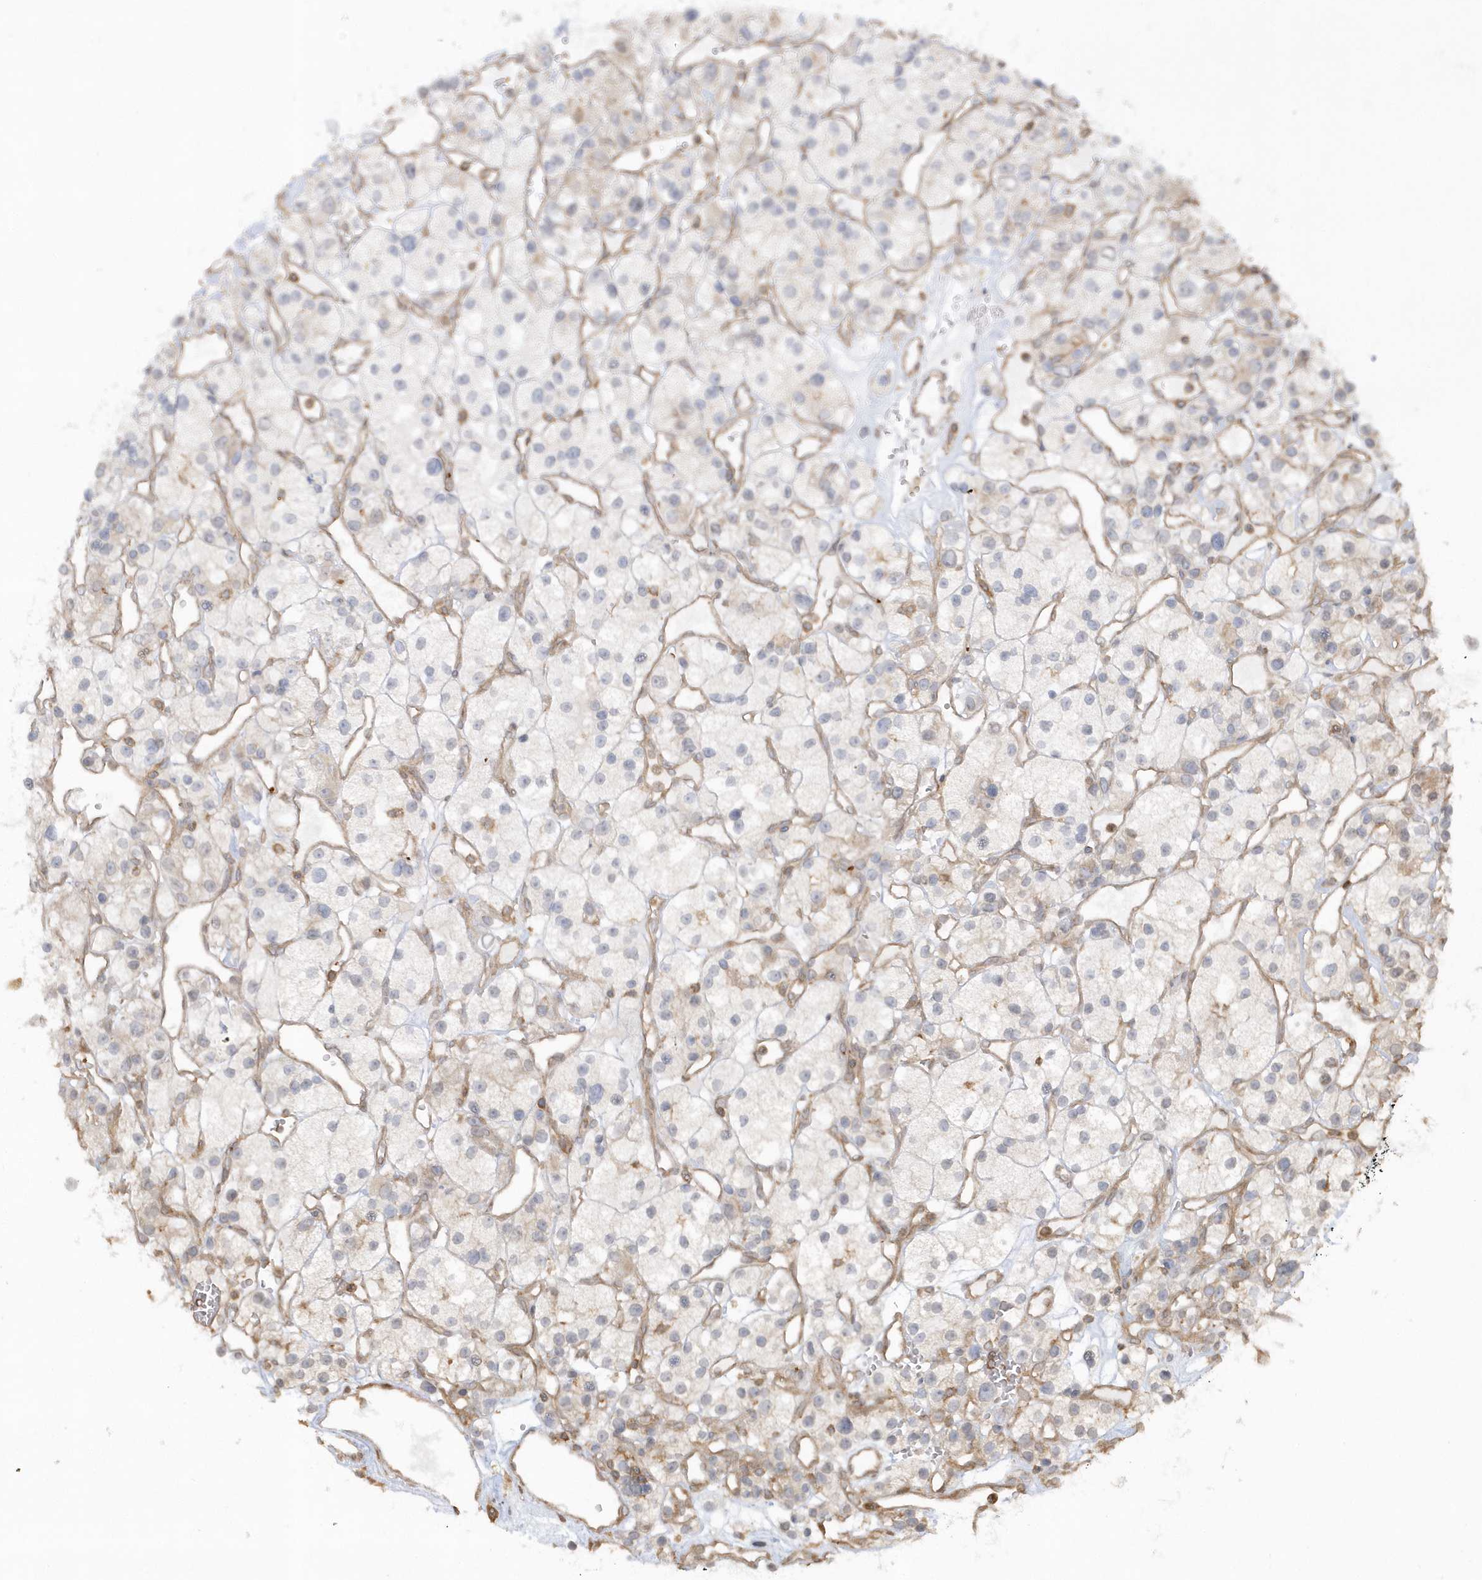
{"staining": {"intensity": "negative", "quantity": "none", "location": "none"}, "tissue": "renal cancer", "cell_type": "Tumor cells", "image_type": "cancer", "snomed": [{"axis": "morphology", "description": "Adenocarcinoma, NOS"}, {"axis": "topography", "description": "Kidney"}], "caption": "High power microscopy image of an immunohistochemistry (IHC) image of renal cancer (adenocarcinoma), revealing no significant positivity in tumor cells. The staining is performed using DAB brown chromogen with nuclei counter-stained in using hematoxylin.", "gene": "BSN", "patient": {"sex": "female", "age": 57}}